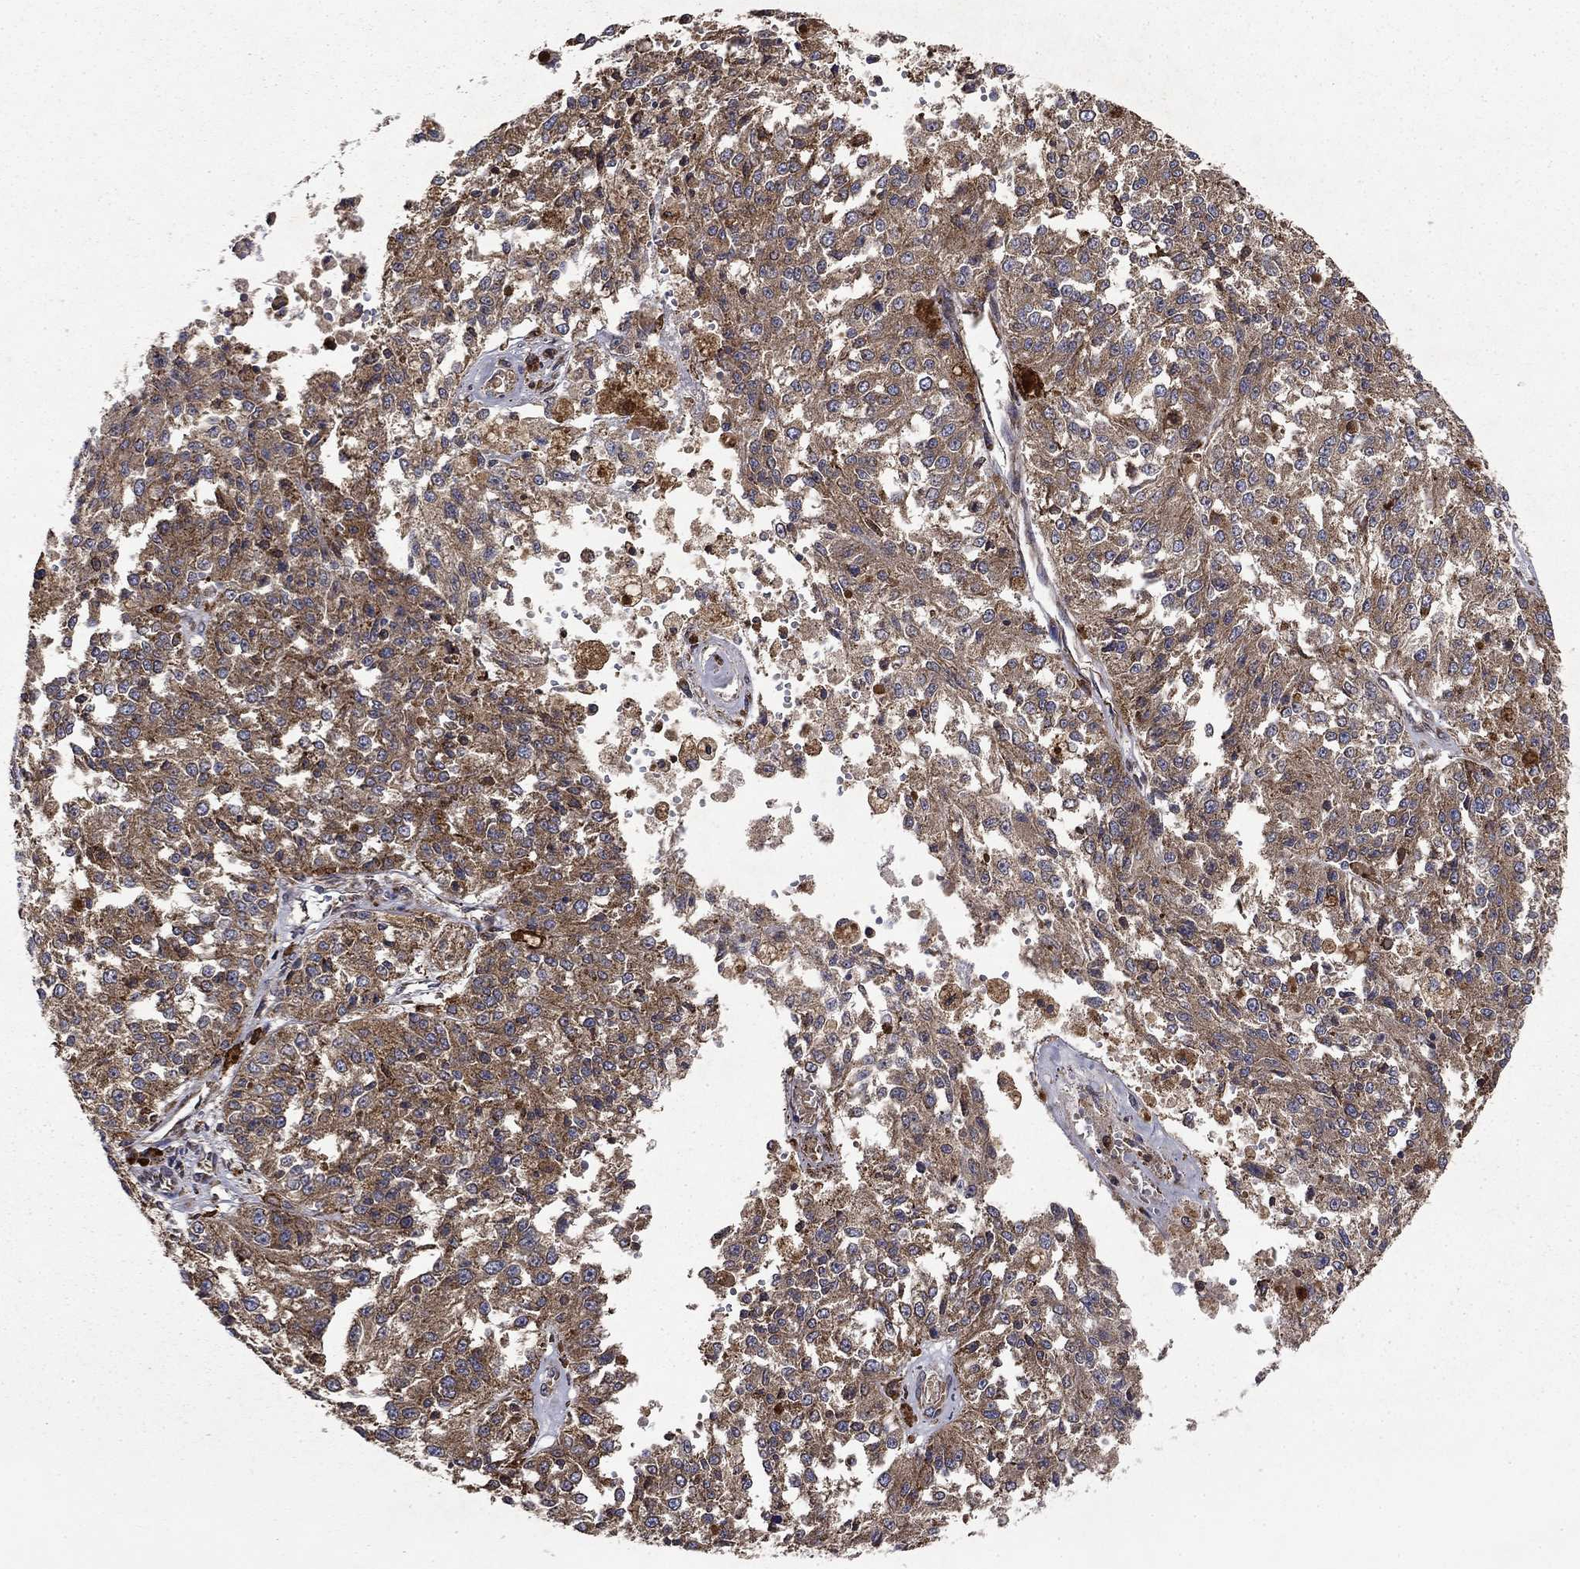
{"staining": {"intensity": "moderate", "quantity": "25%-75%", "location": "cytoplasmic/membranous"}, "tissue": "melanoma", "cell_type": "Tumor cells", "image_type": "cancer", "snomed": [{"axis": "morphology", "description": "Malignant melanoma, Metastatic site"}, {"axis": "topography", "description": "Lymph node"}], "caption": "There is medium levels of moderate cytoplasmic/membranous expression in tumor cells of malignant melanoma (metastatic site), as demonstrated by immunohistochemical staining (brown color).", "gene": "BABAM2", "patient": {"sex": "female", "age": 64}}